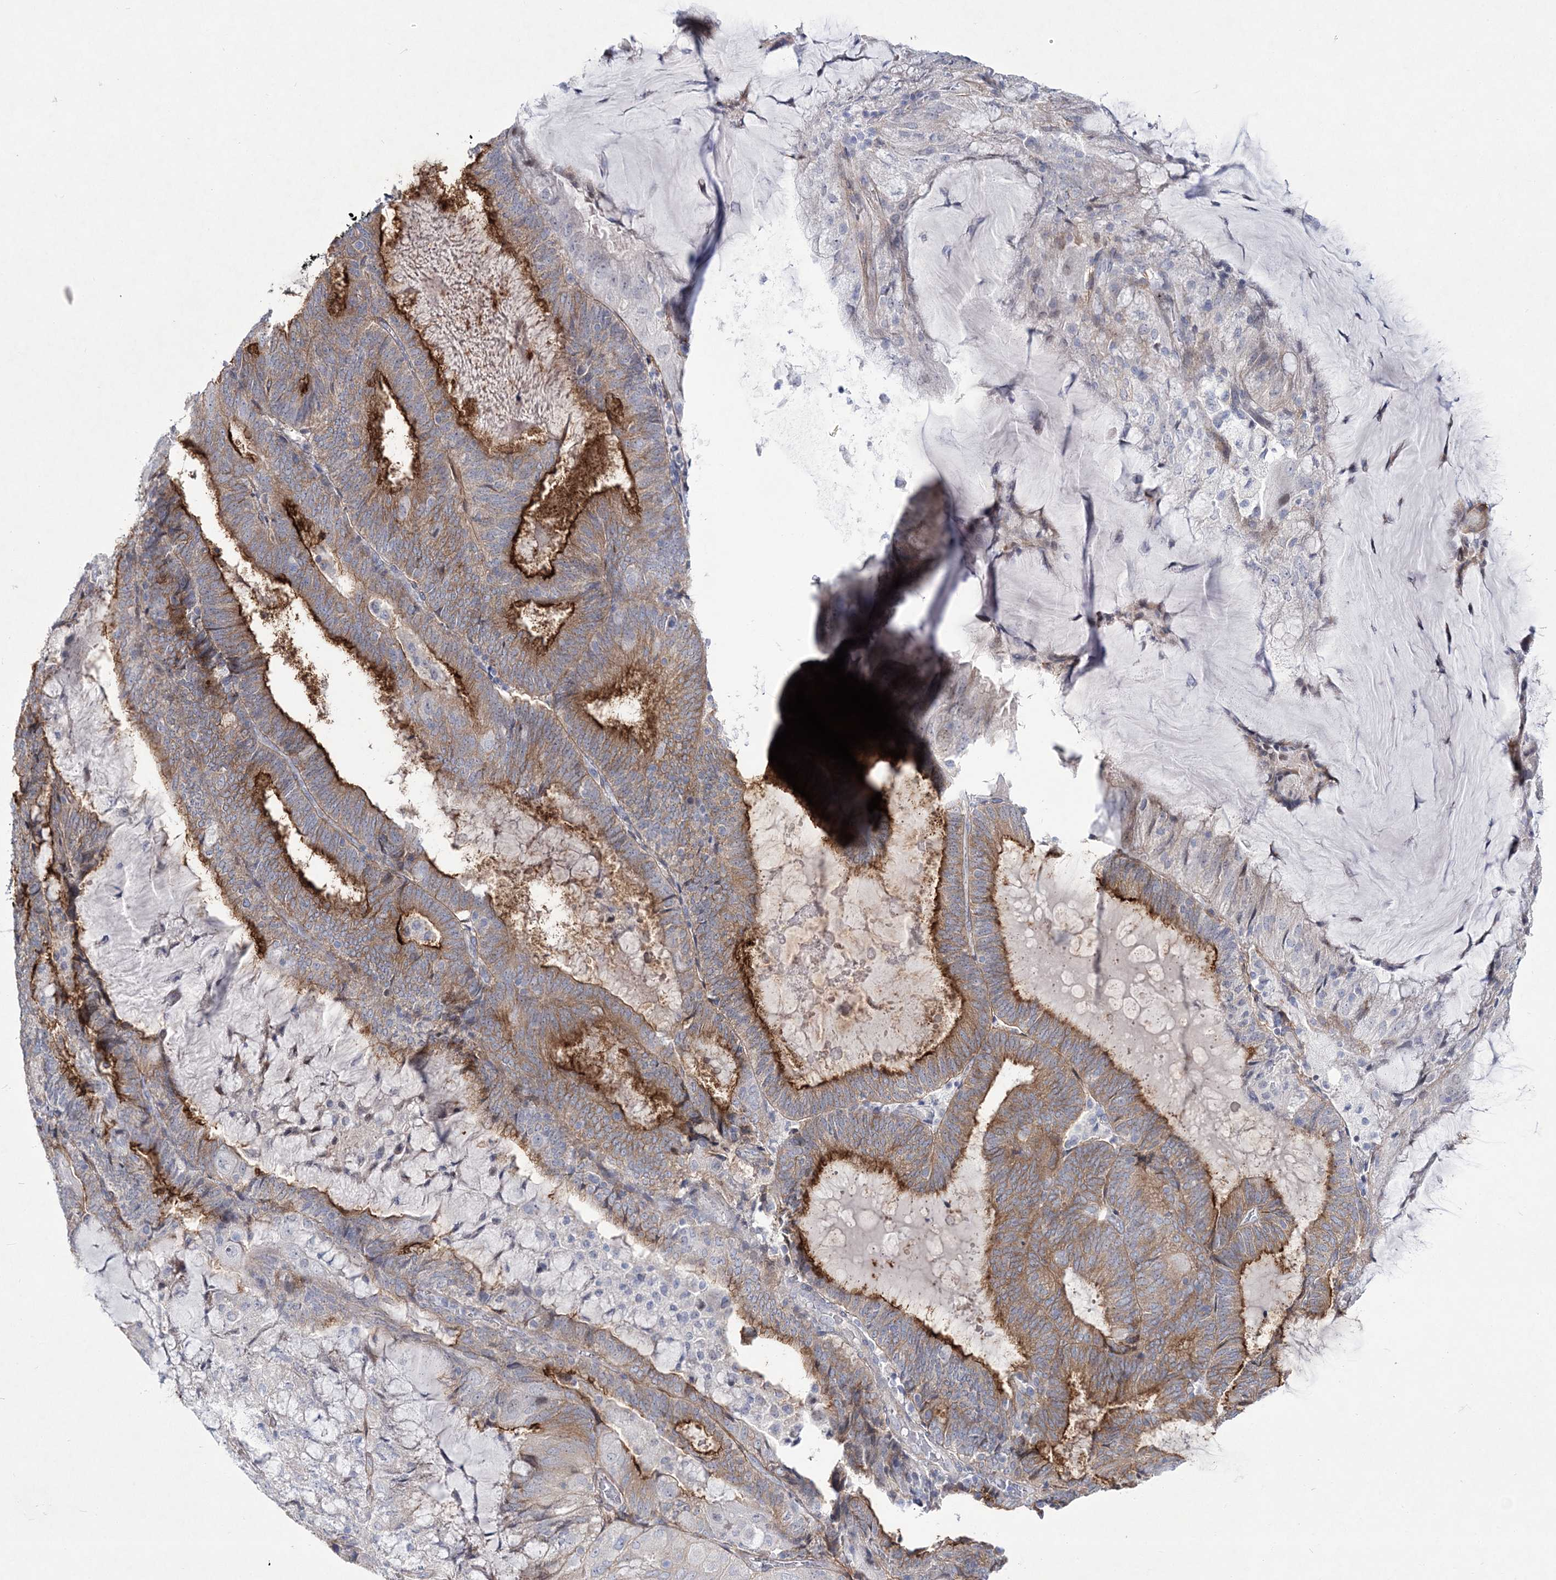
{"staining": {"intensity": "moderate", "quantity": ">75%", "location": "cytoplasmic/membranous"}, "tissue": "endometrial cancer", "cell_type": "Tumor cells", "image_type": "cancer", "snomed": [{"axis": "morphology", "description": "Adenocarcinoma, NOS"}, {"axis": "topography", "description": "Endometrium"}], "caption": "The immunohistochemical stain labels moderate cytoplasmic/membranous staining in tumor cells of endometrial adenocarcinoma tissue. (brown staining indicates protein expression, while blue staining denotes nuclei).", "gene": "ANO1", "patient": {"sex": "female", "age": 81}}